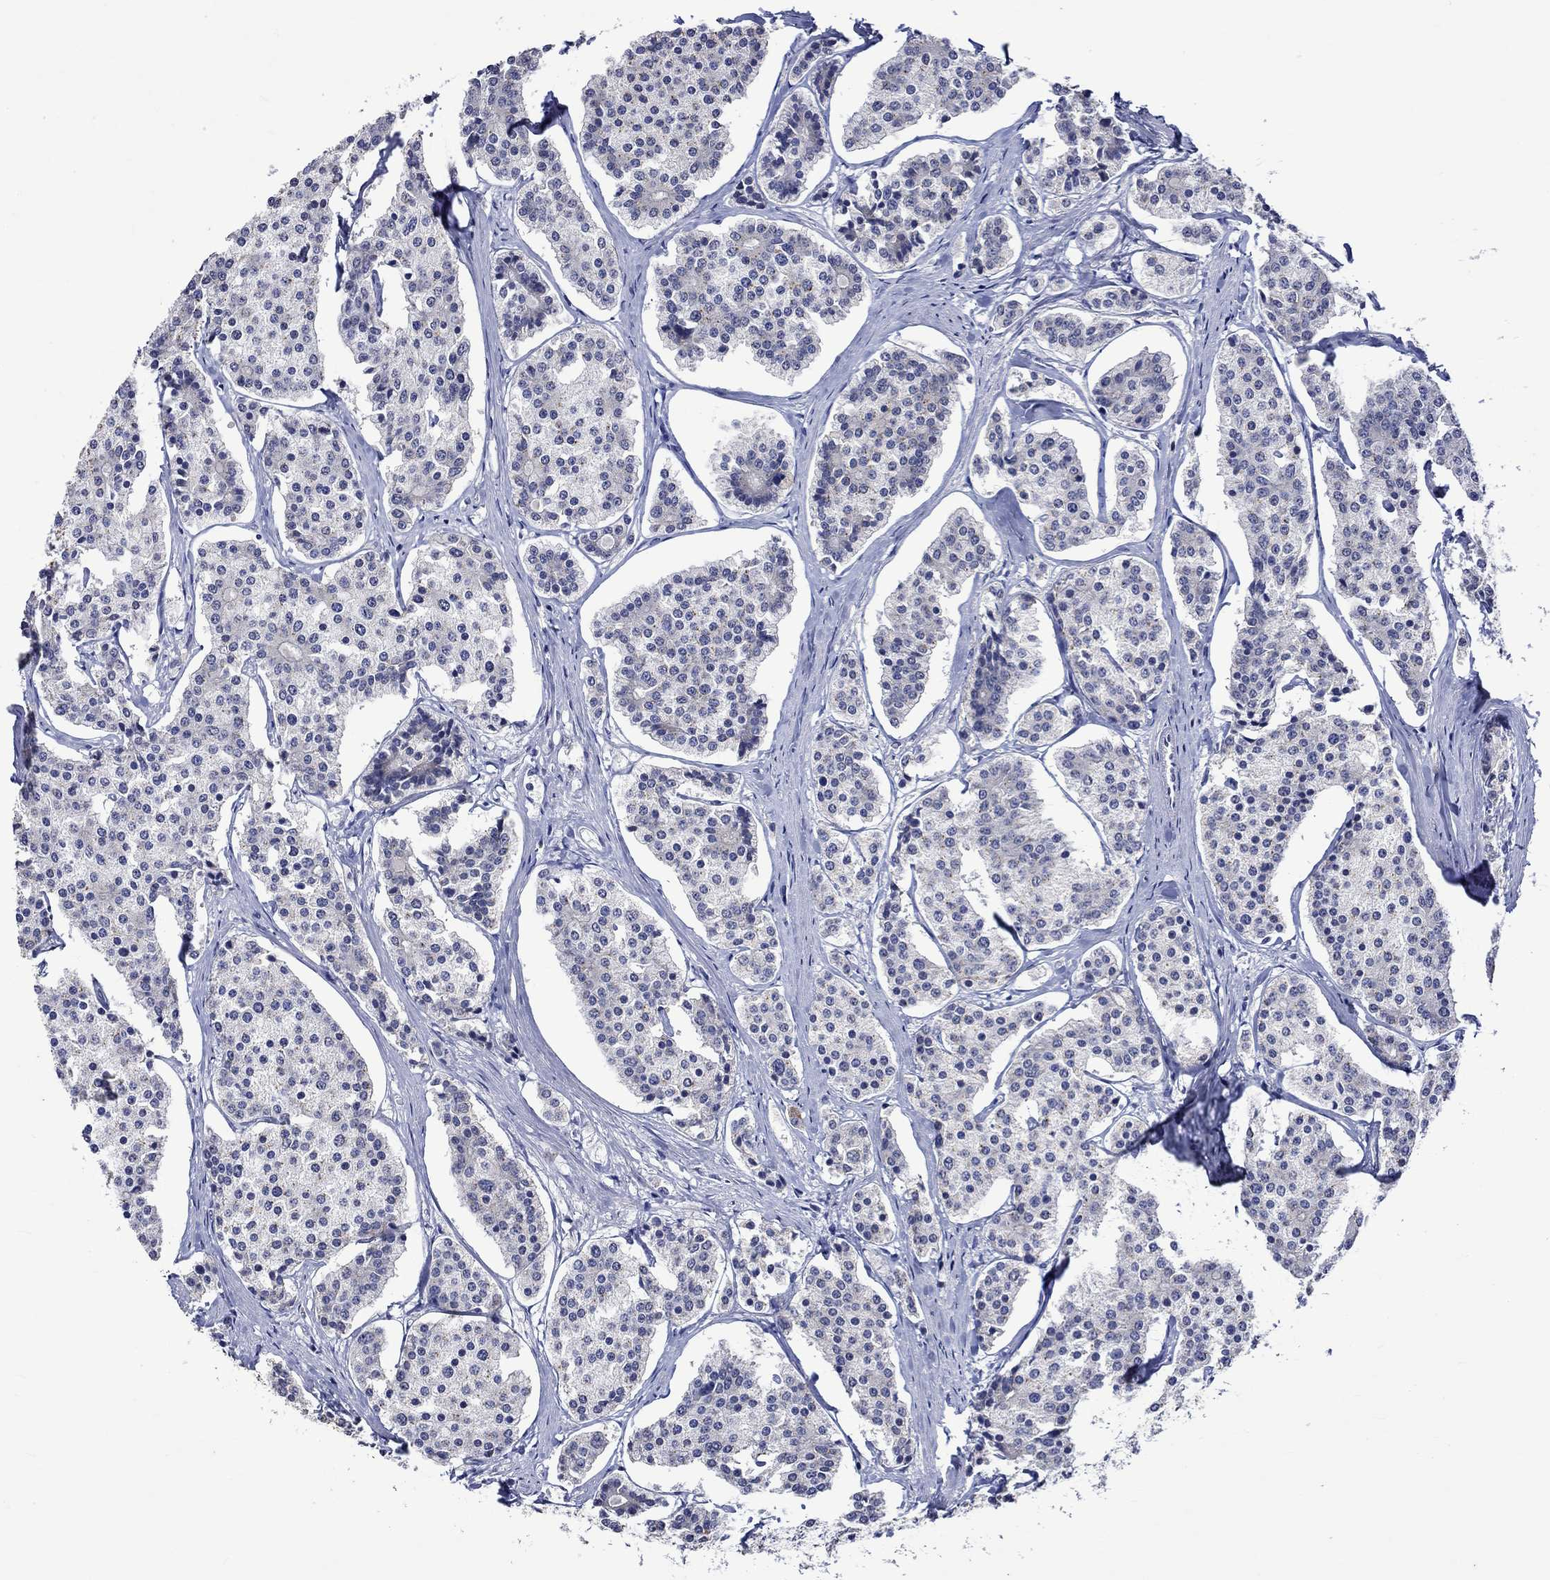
{"staining": {"intensity": "negative", "quantity": "none", "location": "none"}, "tissue": "carcinoid", "cell_type": "Tumor cells", "image_type": "cancer", "snomed": [{"axis": "morphology", "description": "Carcinoid, malignant, NOS"}, {"axis": "topography", "description": "Small intestine"}], "caption": "IHC image of neoplastic tissue: carcinoid (malignant) stained with DAB exhibits no significant protein positivity in tumor cells.", "gene": "DDX3Y", "patient": {"sex": "female", "age": 65}}